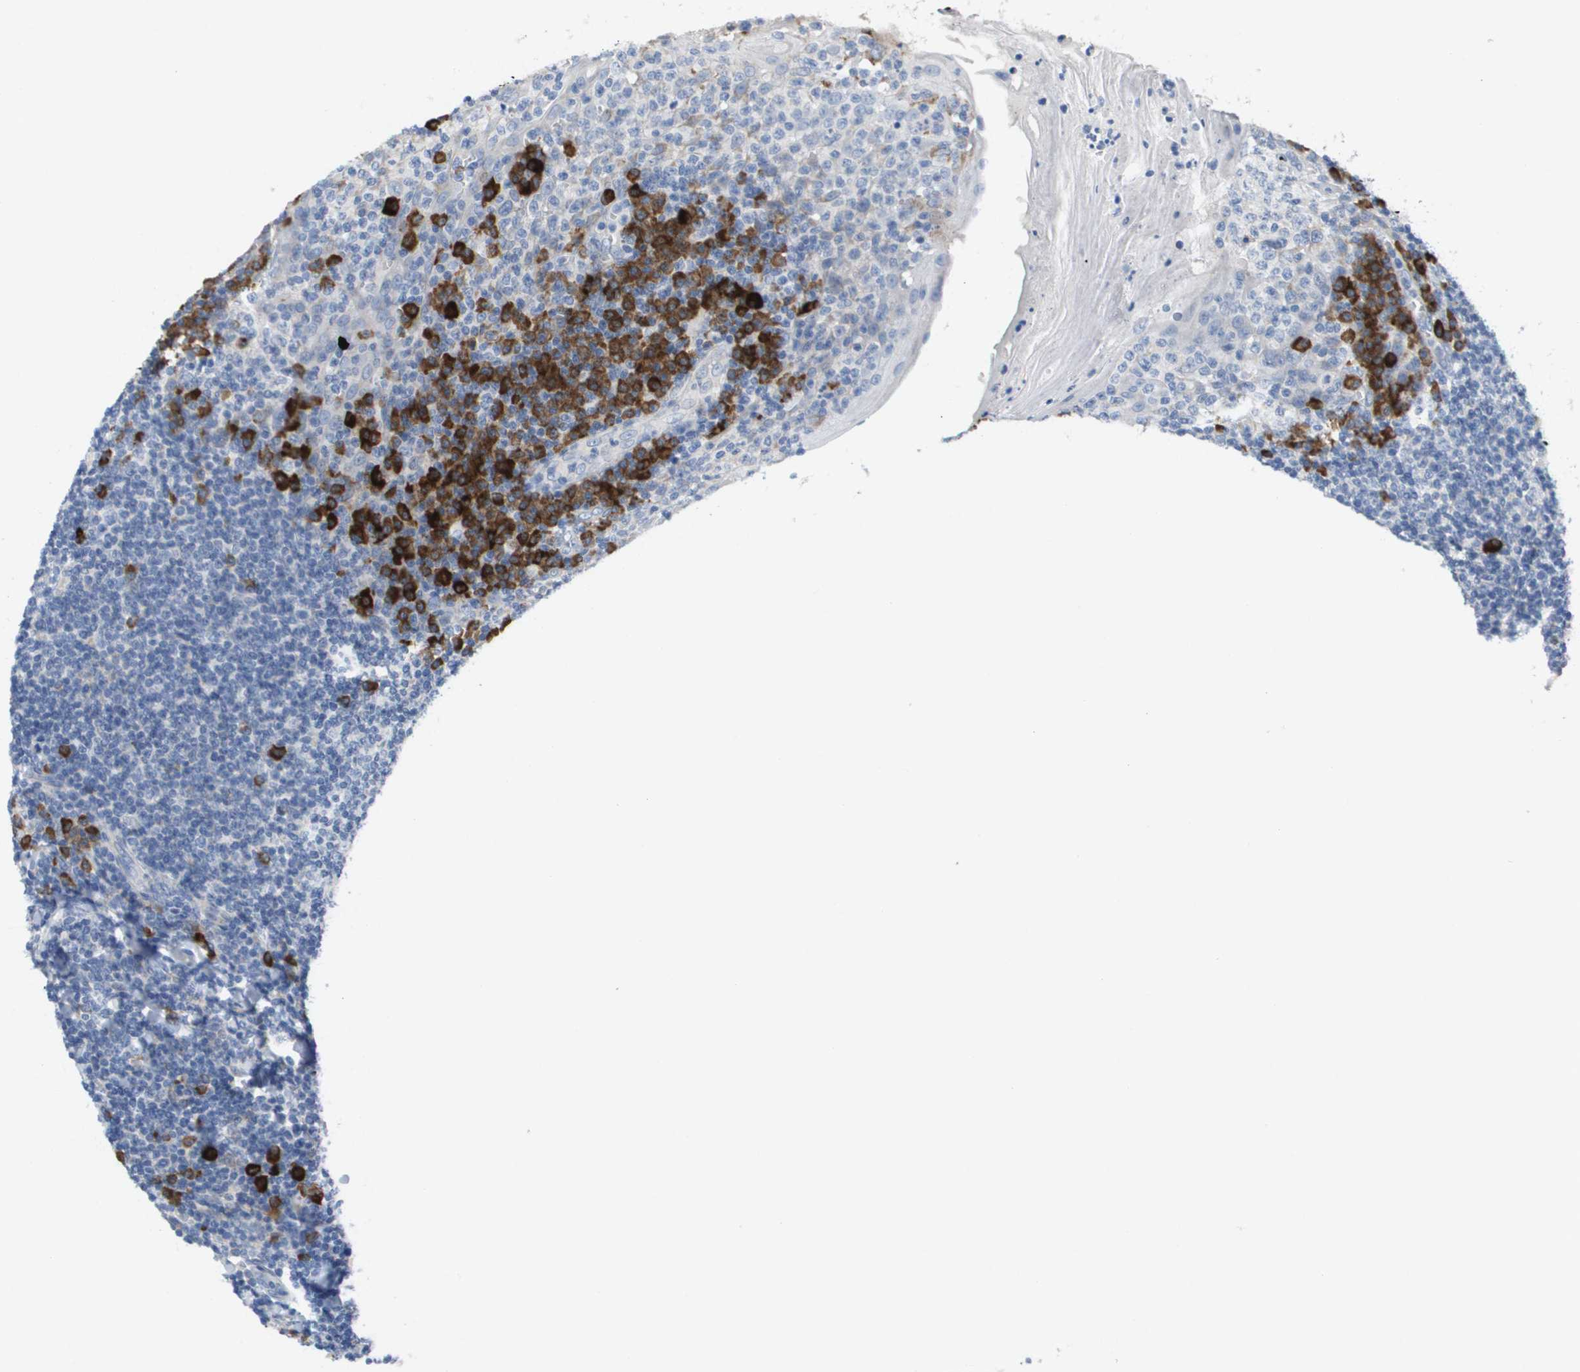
{"staining": {"intensity": "strong", "quantity": "<25%", "location": "cytoplasmic/membranous"}, "tissue": "tonsil", "cell_type": "Germinal center cells", "image_type": "normal", "snomed": [{"axis": "morphology", "description": "Normal tissue, NOS"}, {"axis": "topography", "description": "Tonsil"}], "caption": "Germinal center cells exhibit medium levels of strong cytoplasmic/membranous positivity in approximately <25% of cells in benign human tonsil.", "gene": "CD3G", "patient": {"sex": "male", "age": 31}}